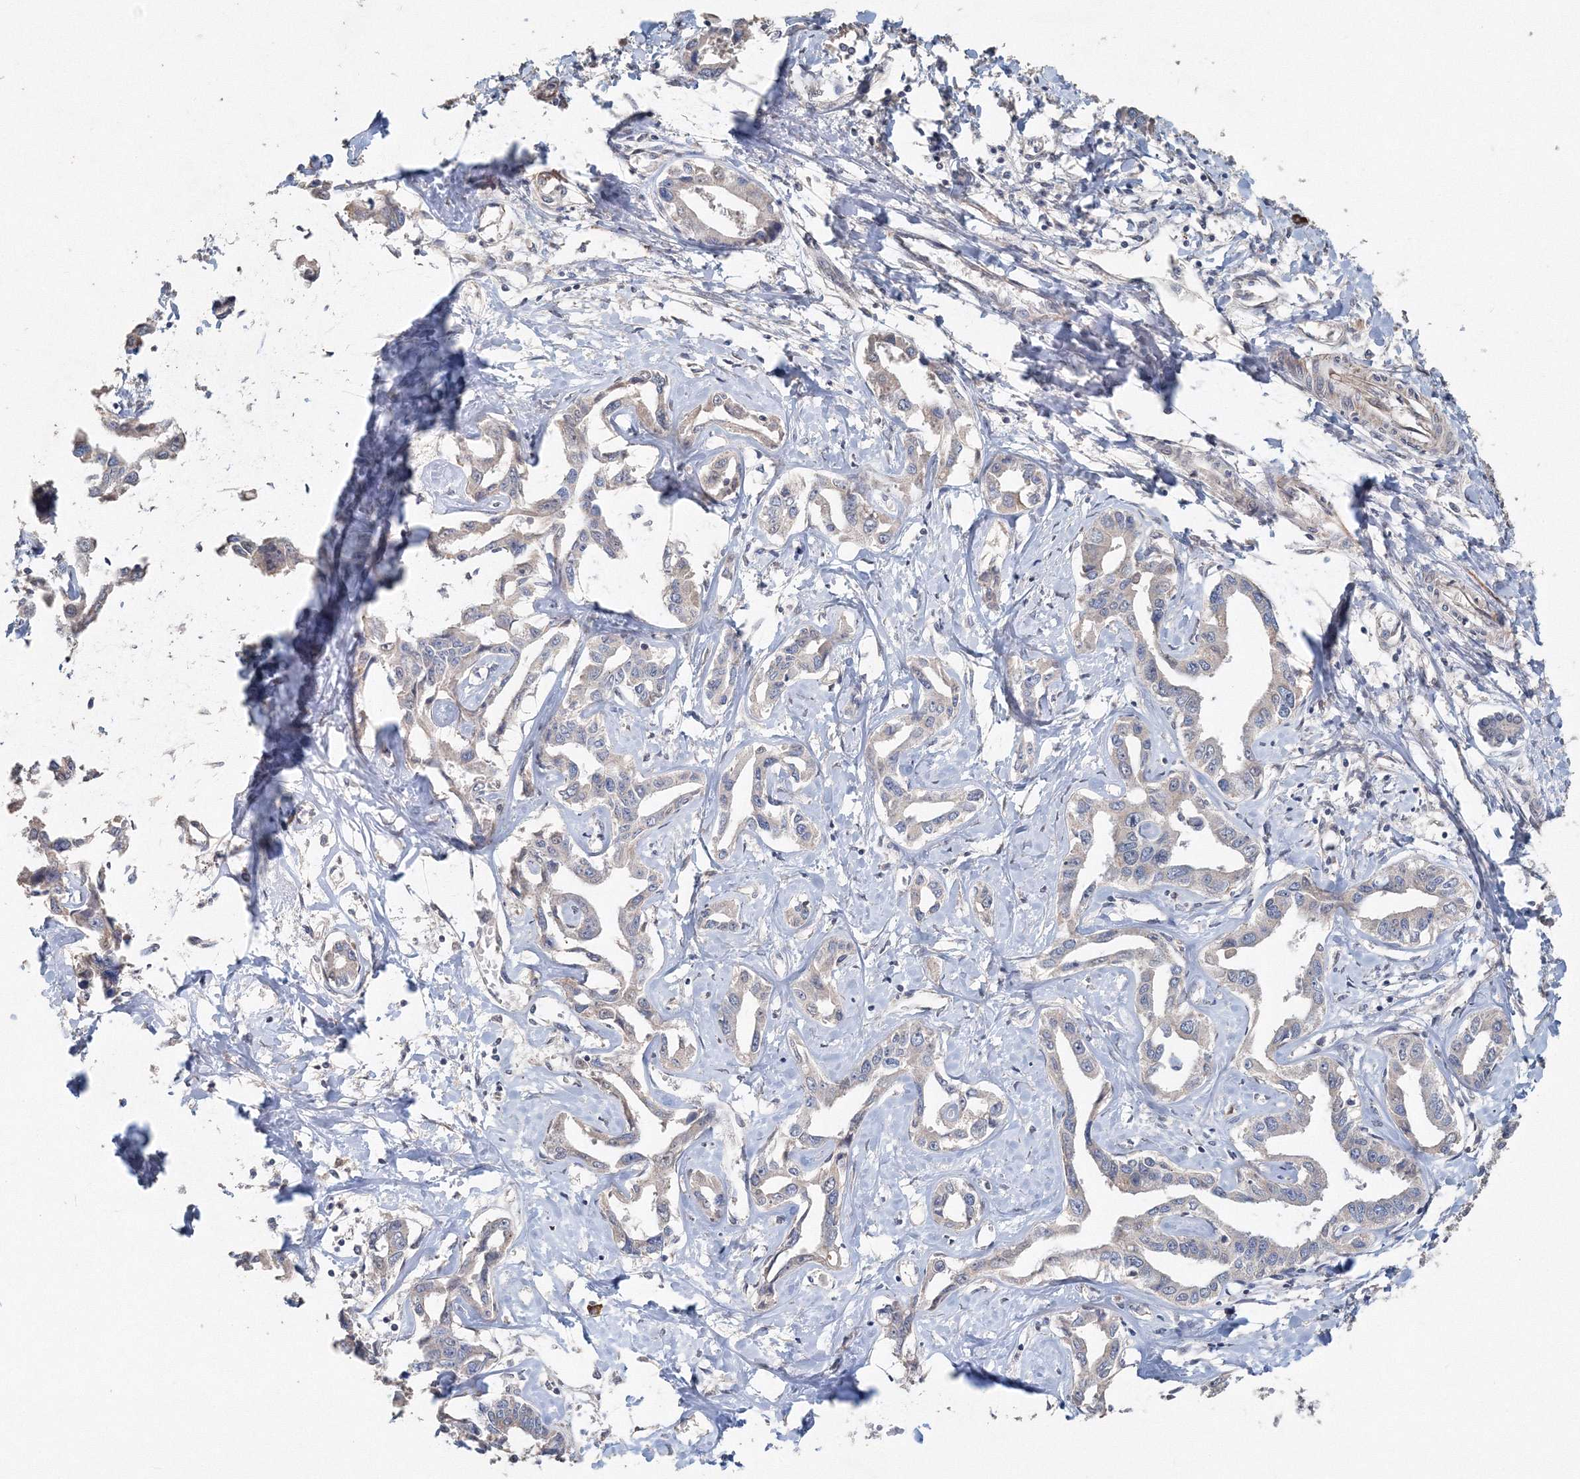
{"staining": {"intensity": "negative", "quantity": "none", "location": "none"}, "tissue": "liver cancer", "cell_type": "Tumor cells", "image_type": "cancer", "snomed": [{"axis": "morphology", "description": "Cholangiocarcinoma"}, {"axis": "topography", "description": "Liver"}], "caption": "High magnification brightfield microscopy of cholangiocarcinoma (liver) stained with DAB (brown) and counterstained with hematoxylin (blue): tumor cells show no significant staining. (Immunohistochemistry, brightfield microscopy, high magnification).", "gene": "NALF2", "patient": {"sex": "male", "age": 59}}